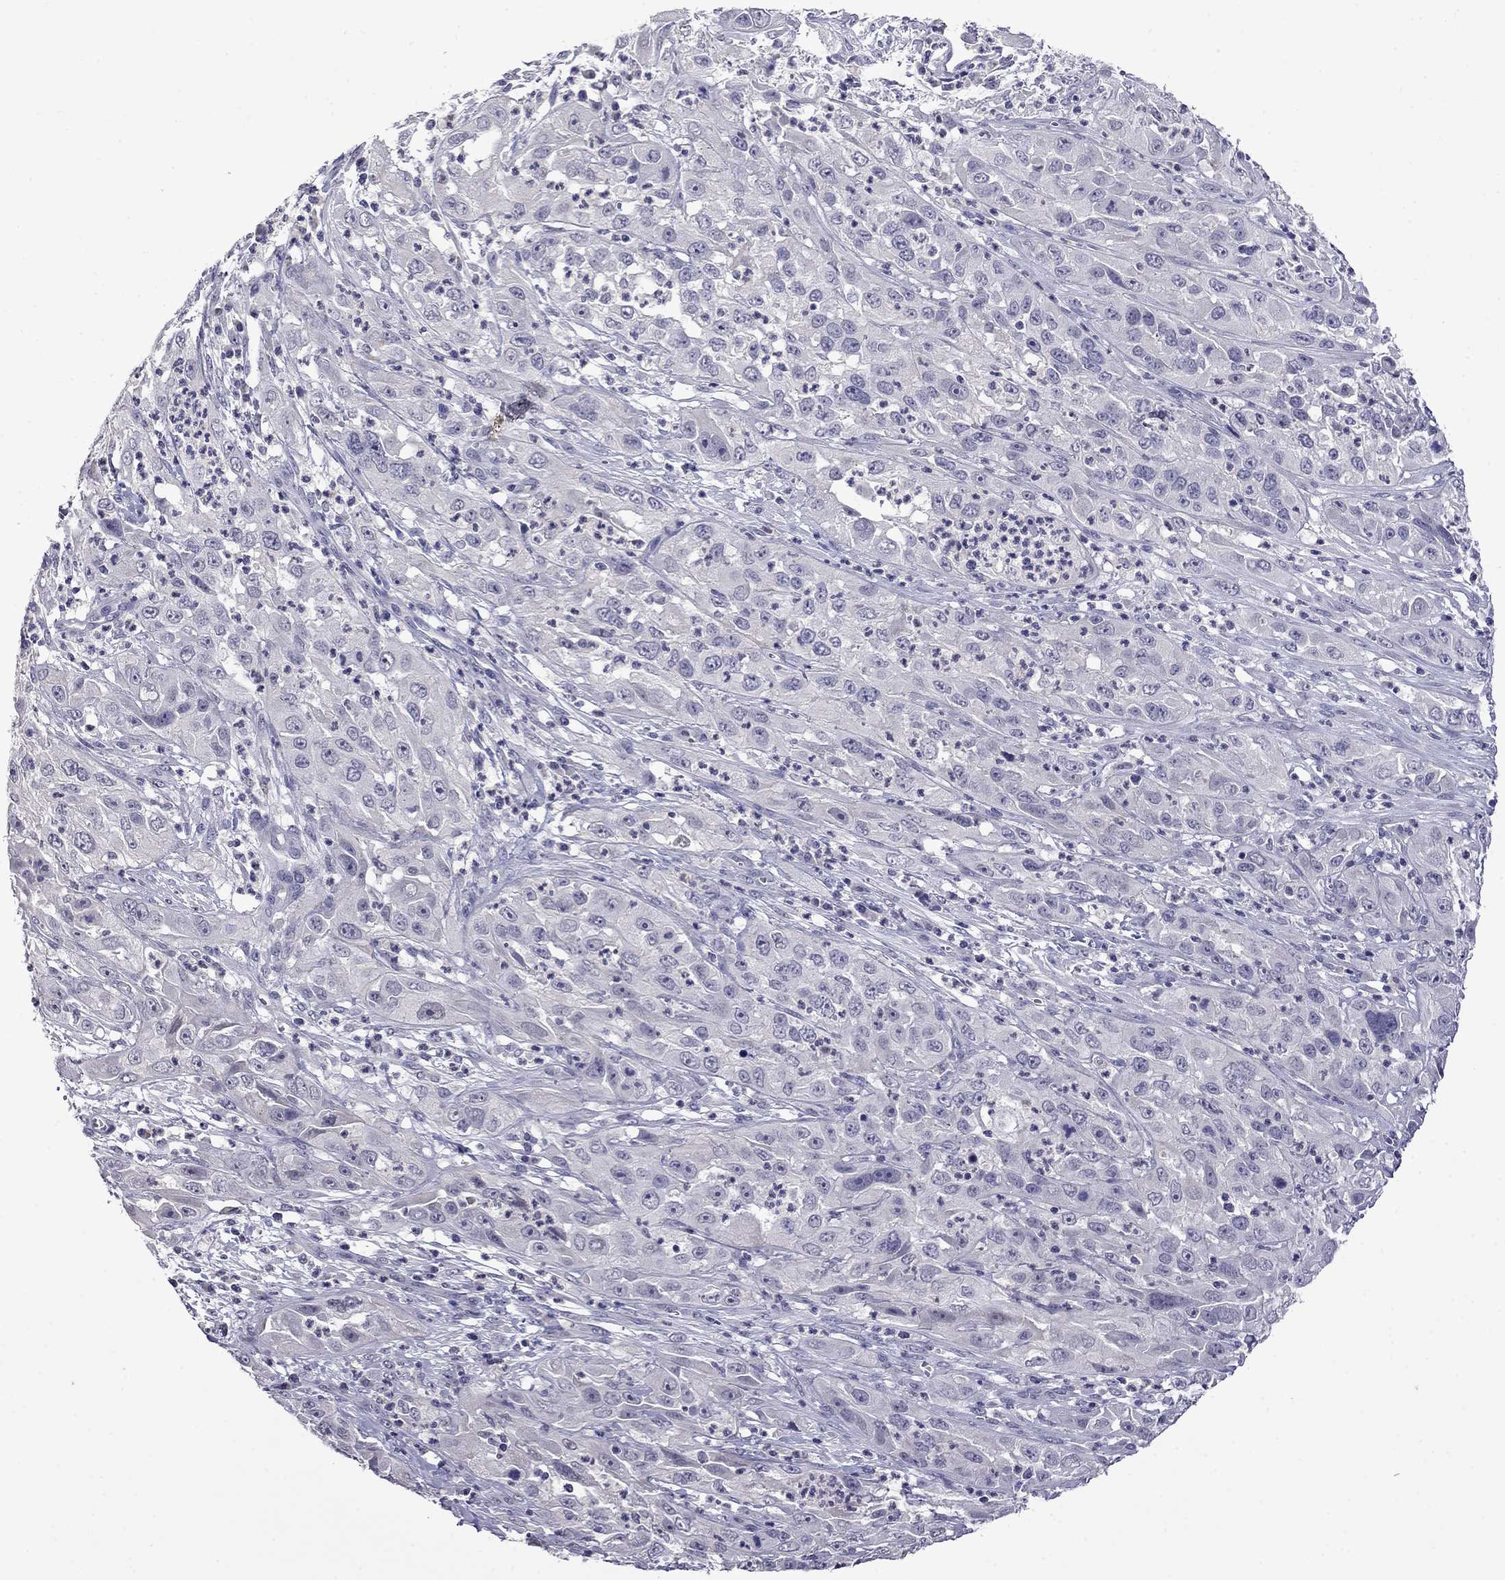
{"staining": {"intensity": "negative", "quantity": "none", "location": "none"}, "tissue": "cervical cancer", "cell_type": "Tumor cells", "image_type": "cancer", "snomed": [{"axis": "morphology", "description": "Squamous cell carcinoma, NOS"}, {"axis": "topography", "description": "Cervix"}], "caption": "The micrograph demonstrates no staining of tumor cells in cervical squamous cell carcinoma. The staining is performed using DAB (3,3'-diaminobenzidine) brown chromogen with nuclei counter-stained in using hematoxylin.", "gene": "STAR", "patient": {"sex": "female", "age": 32}}